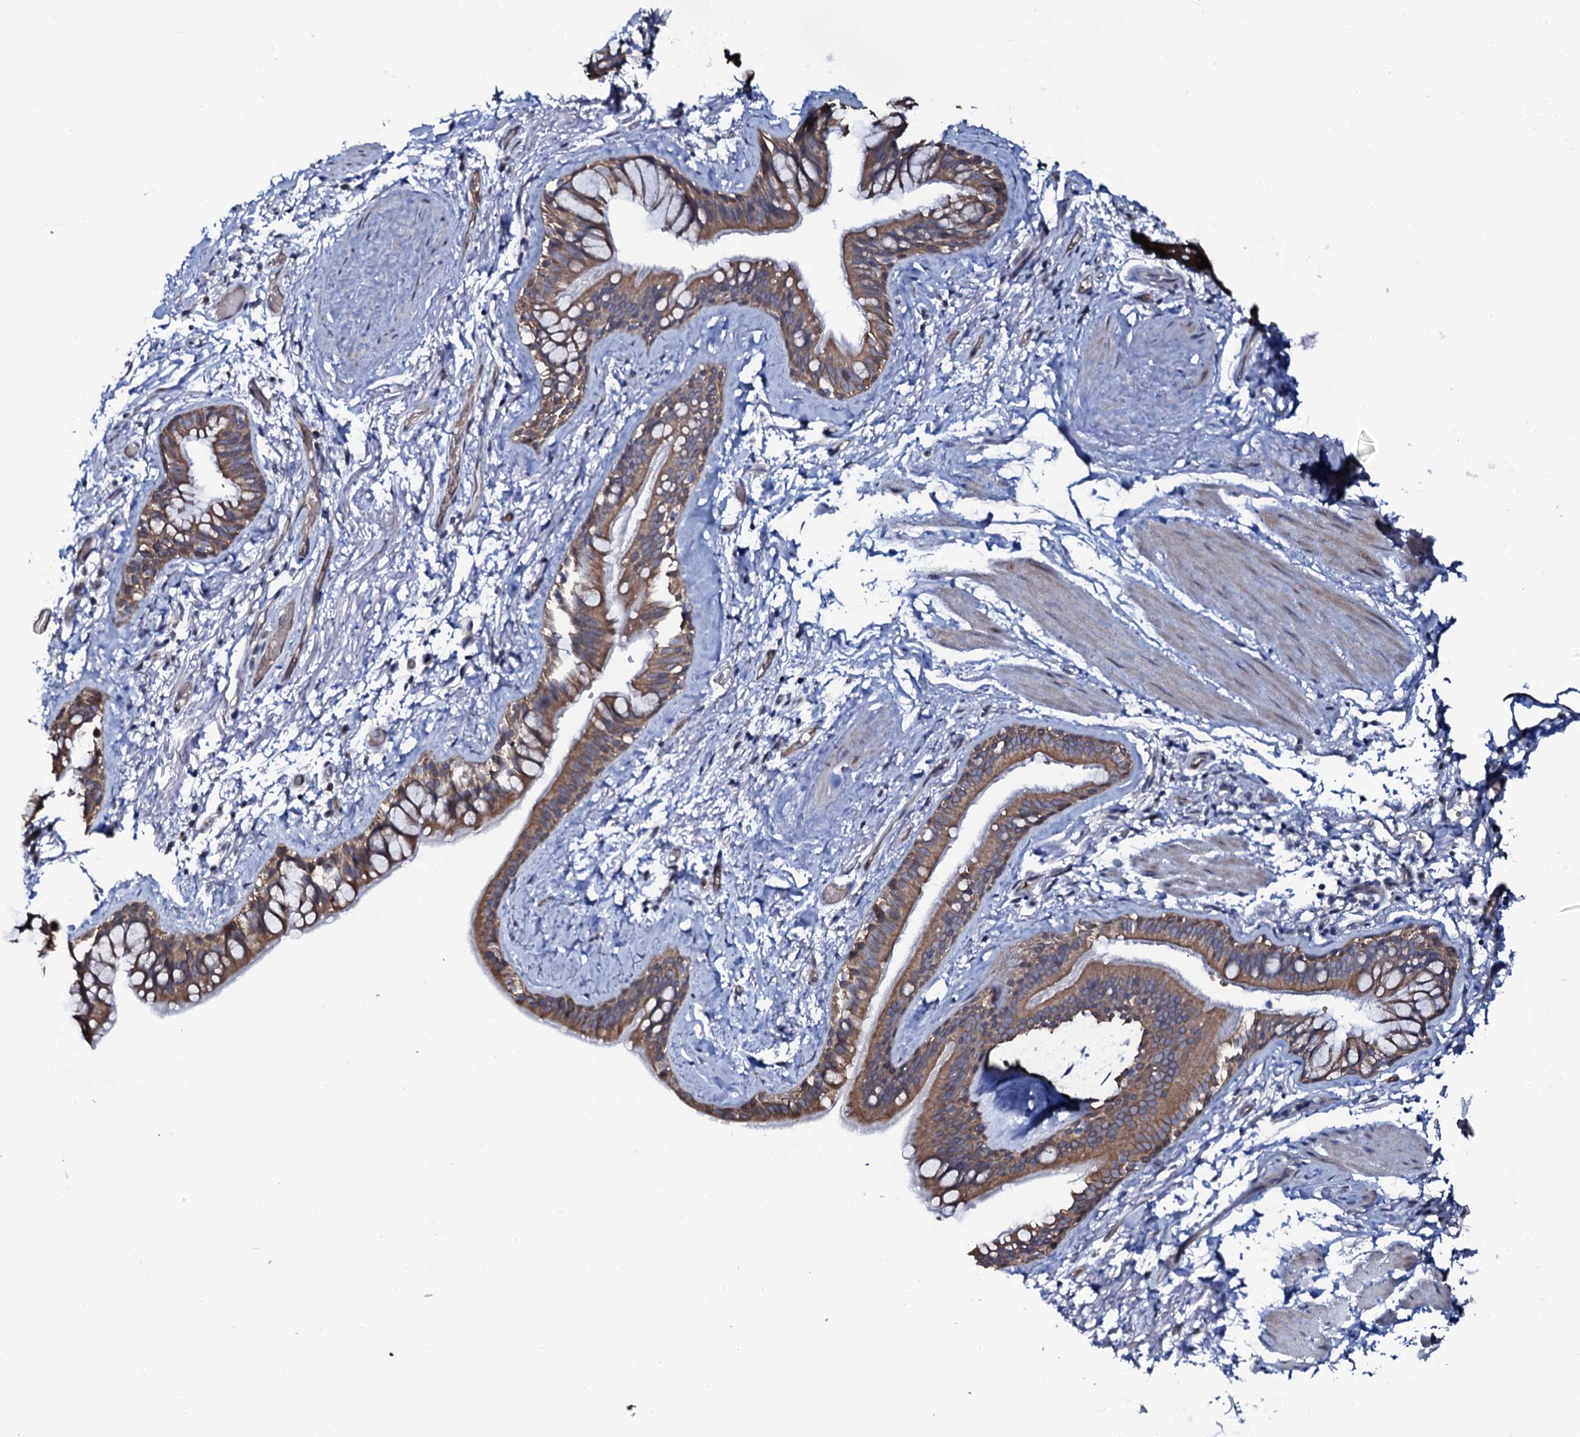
{"staining": {"intensity": "moderate", "quantity": ">75%", "location": "cytoplasmic/membranous"}, "tissue": "bronchus", "cell_type": "Respiratory epithelial cells", "image_type": "normal", "snomed": [{"axis": "morphology", "description": "Normal tissue, NOS"}, {"axis": "topography", "description": "Cartilage tissue"}], "caption": "Bronchus stained with a brown dye demonstrates moderate cytoplasmic/membranous positive expression in approximately >75% of respiratory epithelial cells.", "gene": "C10orf88", "patient": {"sex": "male", "age": 63}}